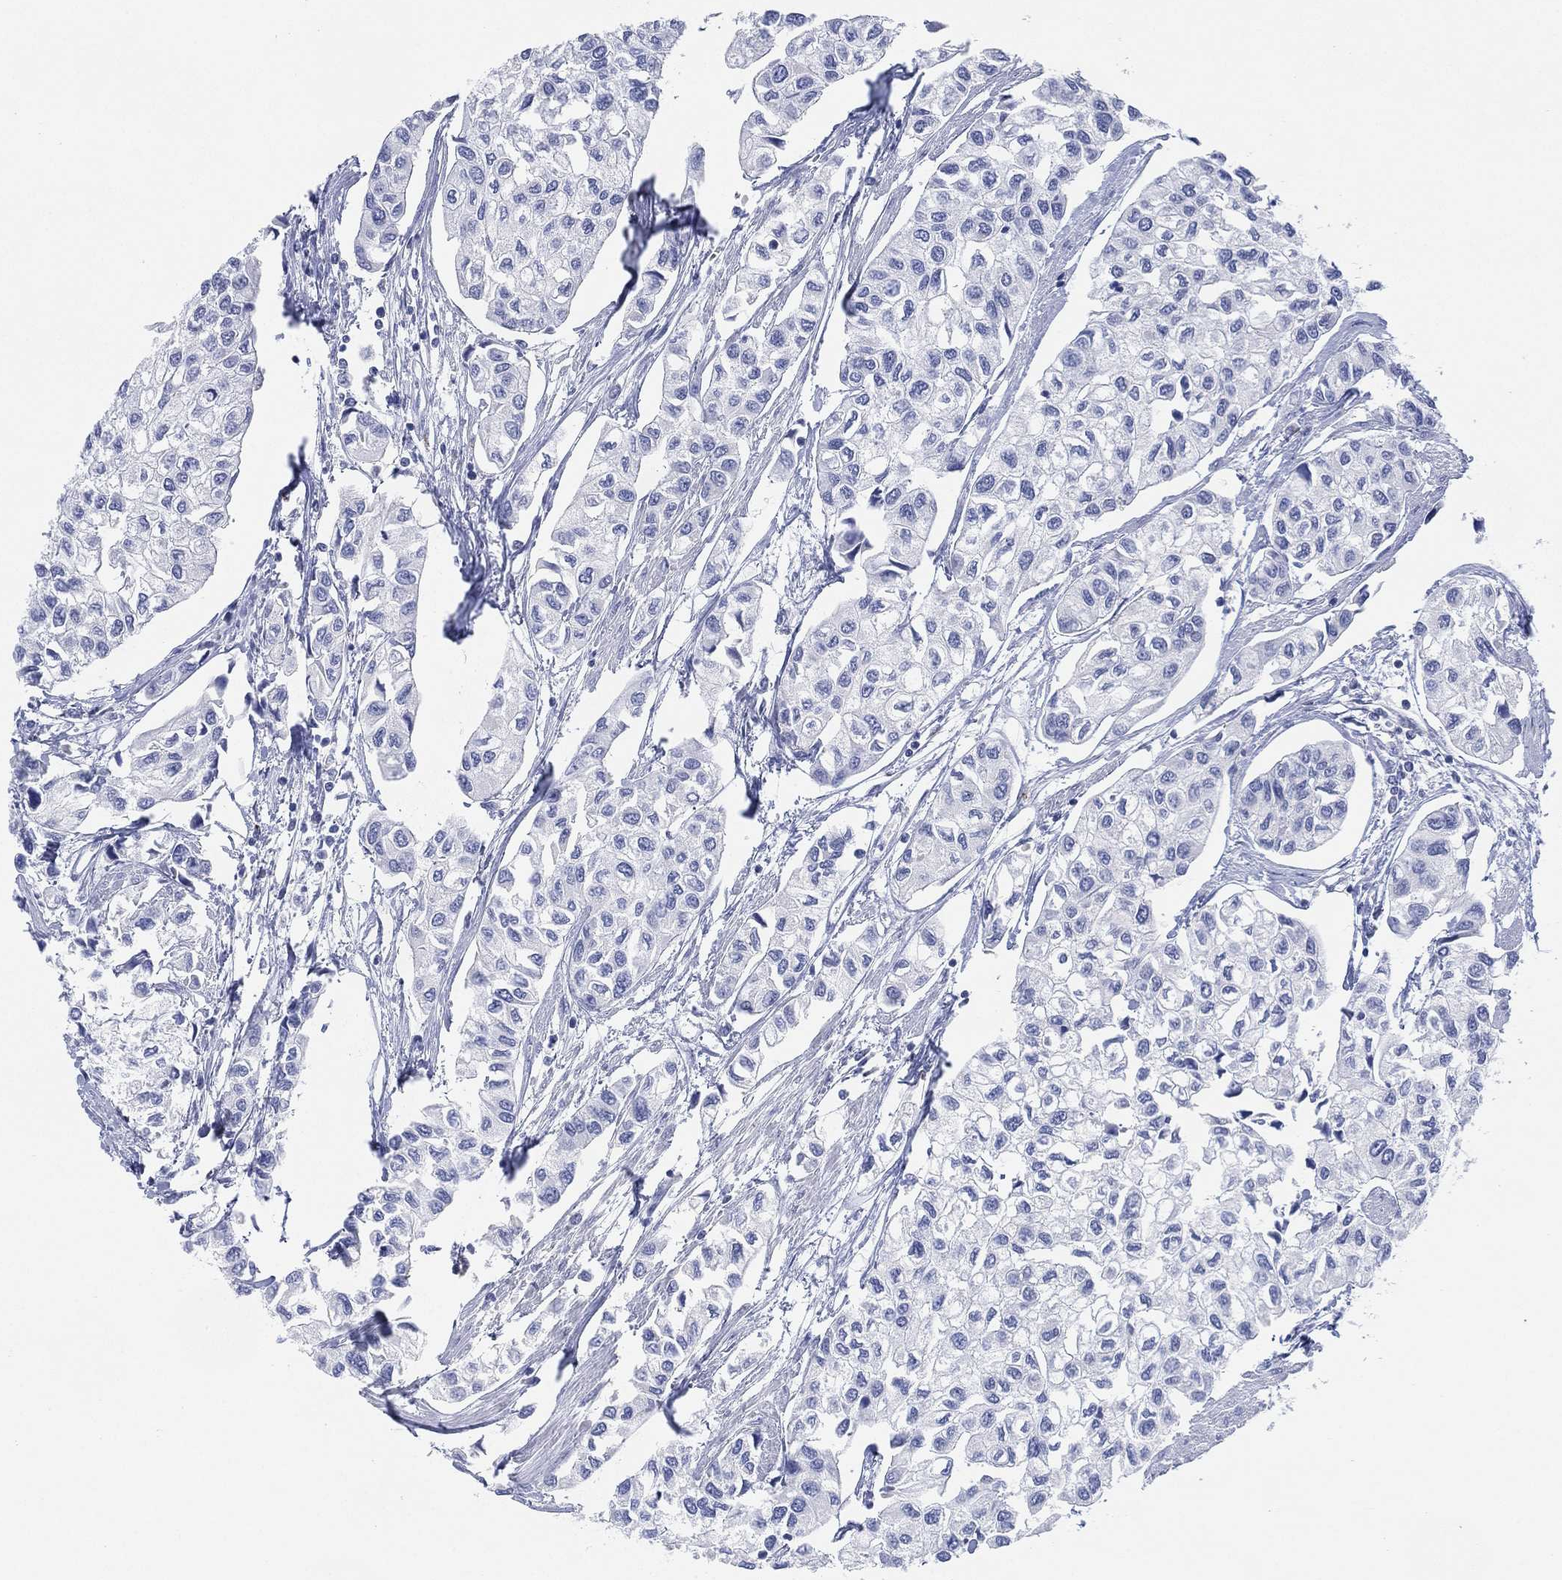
{"staining": {"intensity": "negative", "quantity": "none", "location": "none"}, "tissue": "urothelial cancer", "cell_type": "Tumor cells", "image_type": "cancer", "snomed": [{"axis": "morphology", "description": "Urothelial carcinoma, High grade"}, {"axis": "topography", "description": "Urinary bladder"}], "caption": "Urothelial carcinoma (high-grade) stained for a protein using IHC displays no positivity tumor cells.", "gene": "ADAD2", "patient": {"sex": "male", "age": 73}}